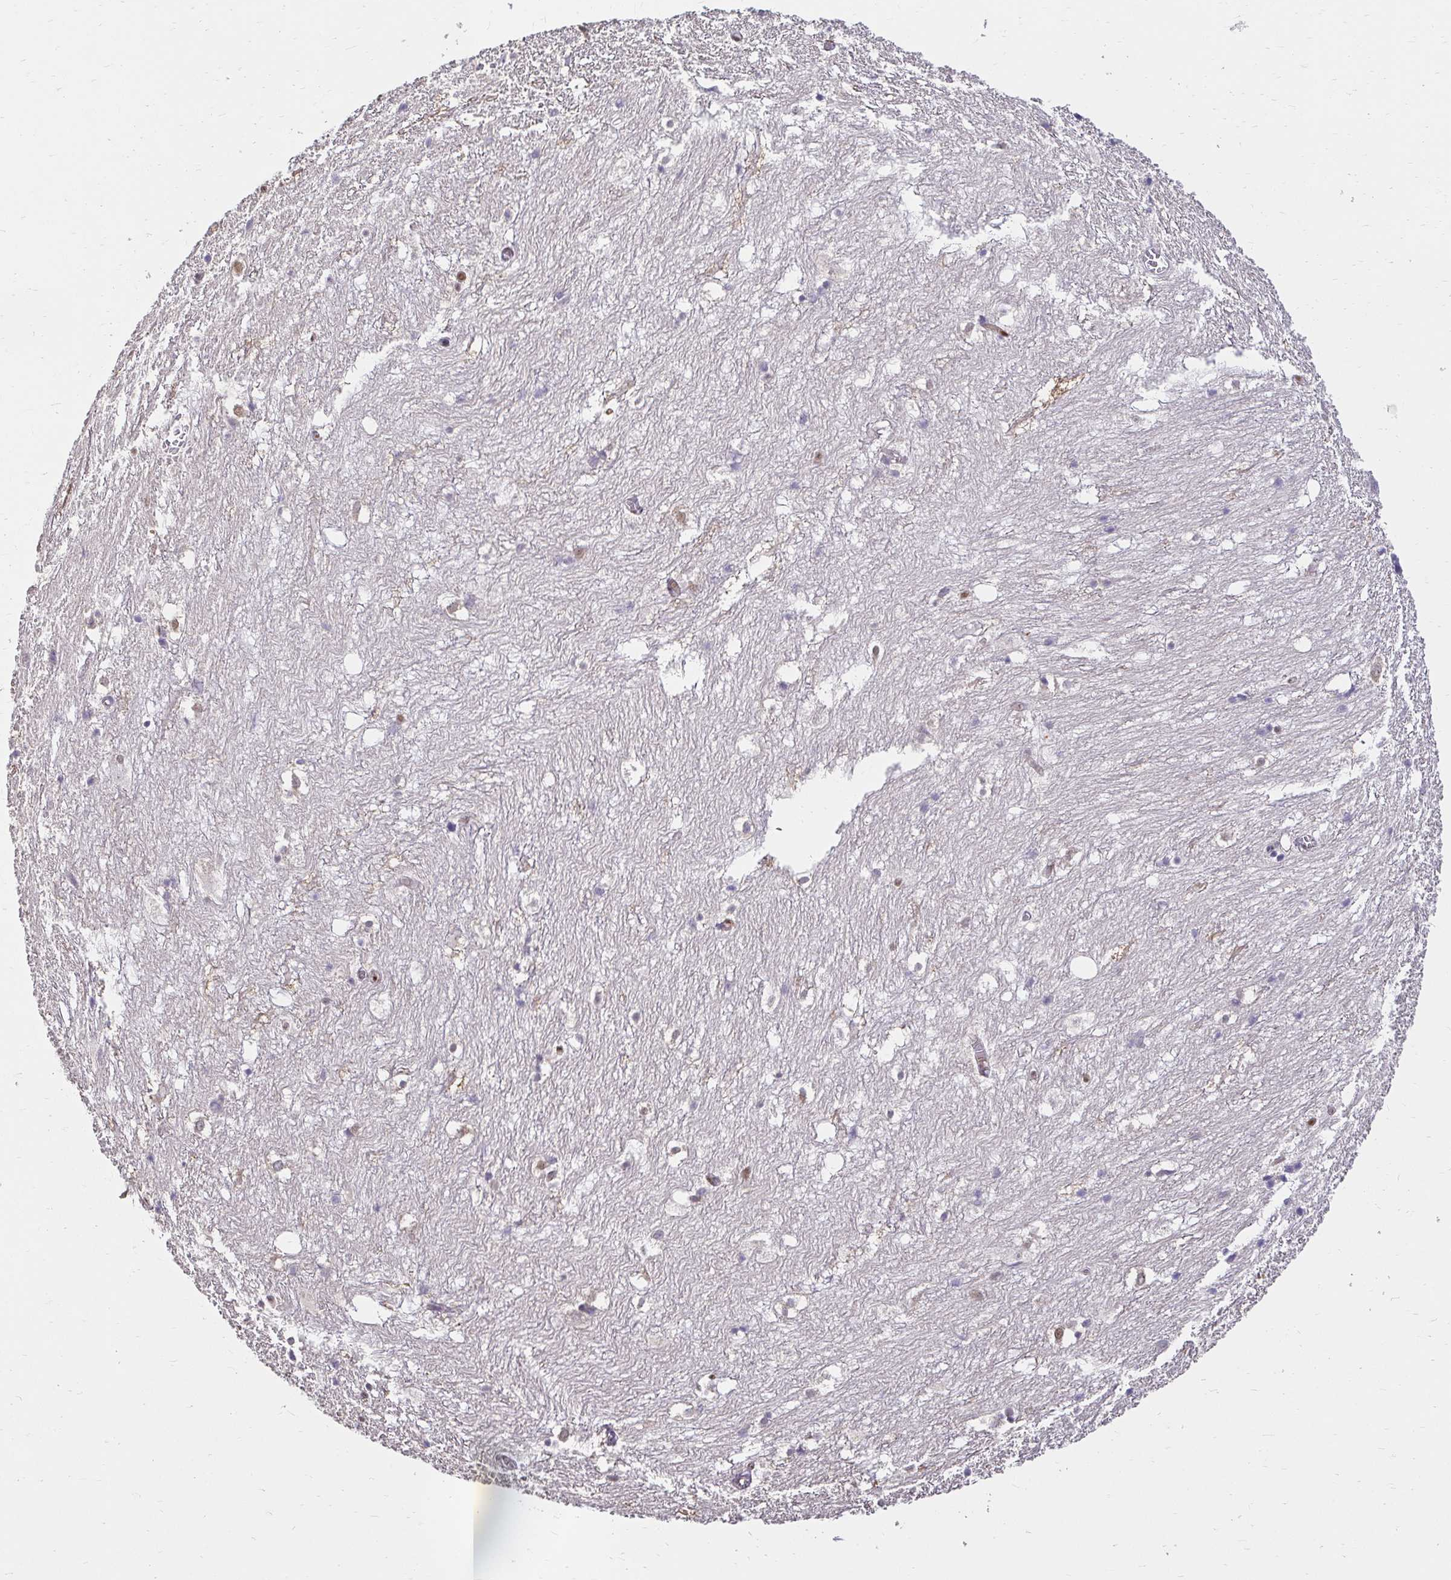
{"staining": {"intensity": "moderate", "quantity": "<25%", "location": "nuclear"}, "tissue": "hippocampus", "cell_type": "Glial cells", "image_type": "normal", "snomed": [{"axis": "morphology", "description": "Normal tissue, NOS"}, {"axis": "topography", "description": "Hippocampus"}], "caption": "Immunohistochemical staining of normal human hippocampus demonstrates low levels of moderate nuclear staining in about <25% of glial cells. The protein is stained brown, and the nuclei are stained in blue (DAB IHC with brightfield microscopy, high magnification).", "gene": "RIMS4", "patient": {"sex": "female", "age": 52}}